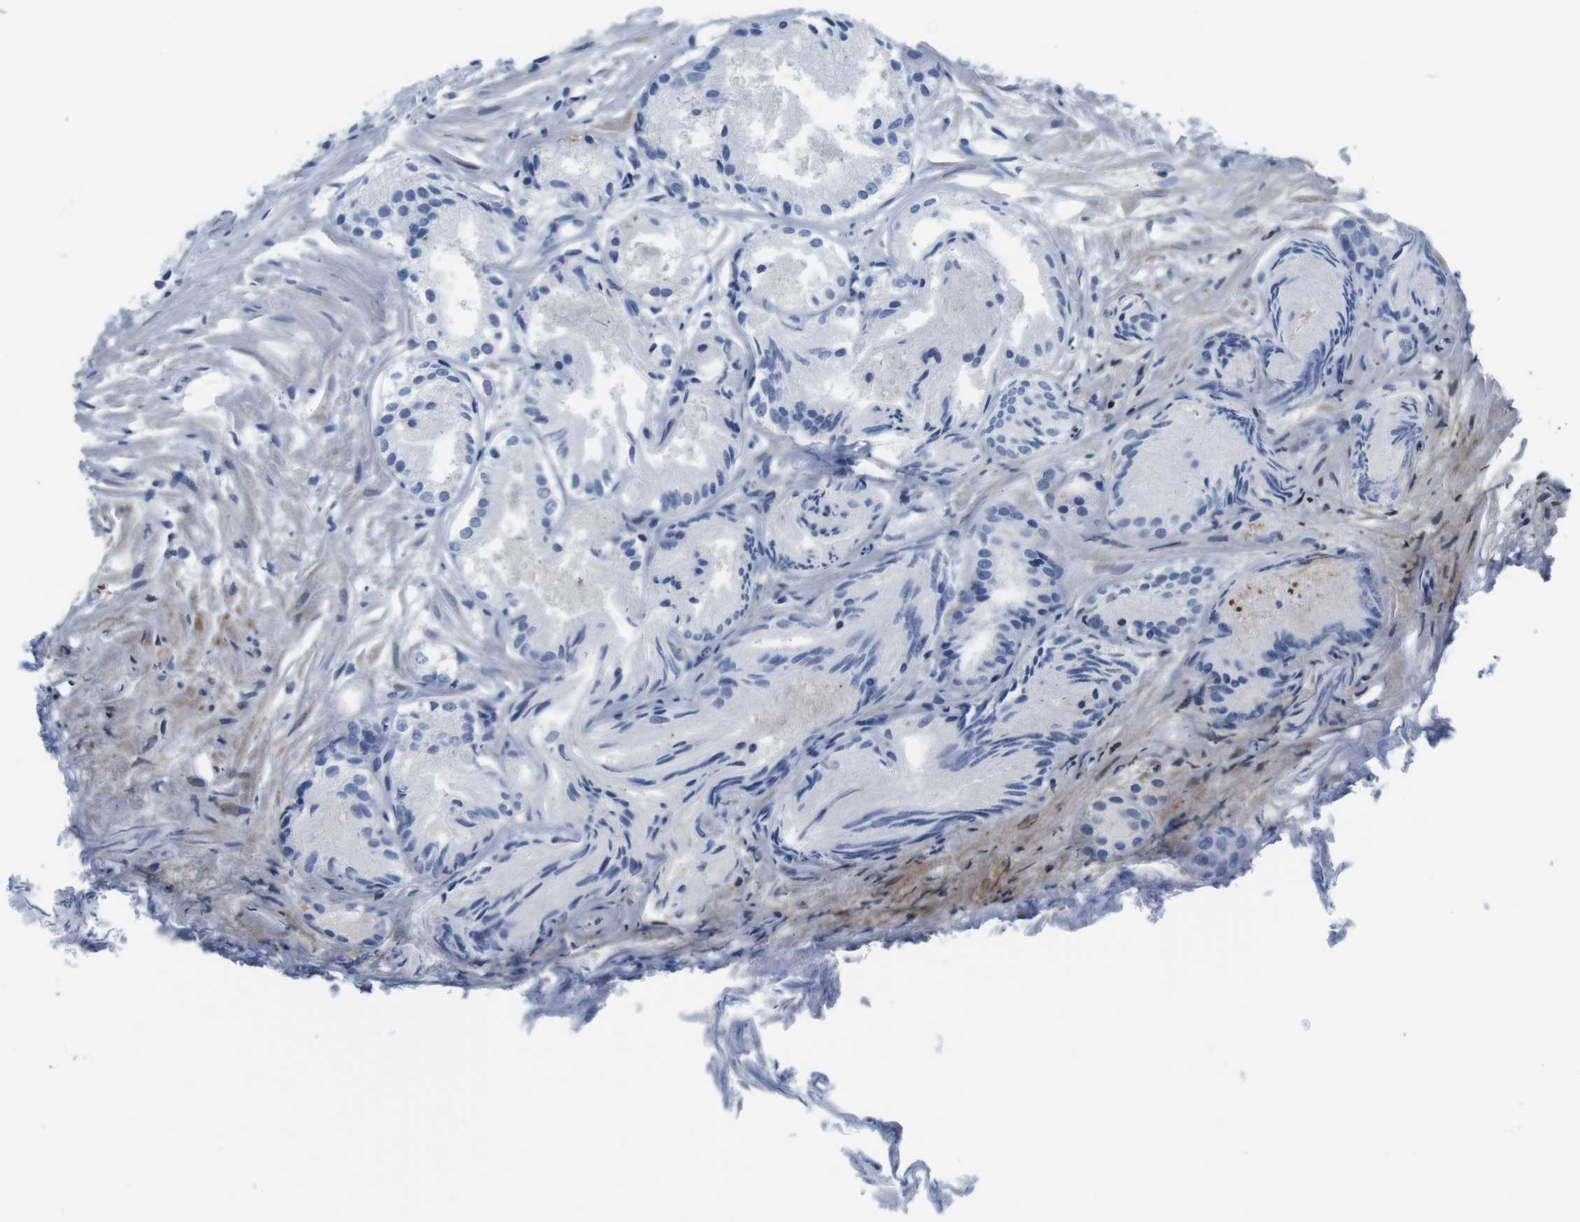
{"staining": {"intensity": "negative", "quantity": "none", "location": "none"}, "tissue": "prostate cancer", "cell_type": "Tumor cells", "image_type": "cancer", "snomed": [{"axis": "morphology", "description": "Adenocarcinoma, Low grade"}, {"axis": "topography", "description": "Prostate"}], "caption": "Protein analysis of adenocarcinoma (low-grade) (prostate) reveals no significant expression in tumor cells. (Brightfield microscopy of DAB IHC at high magnification).", "gene": "MAP6", "patient": {"sex": "male", "age": 72}}